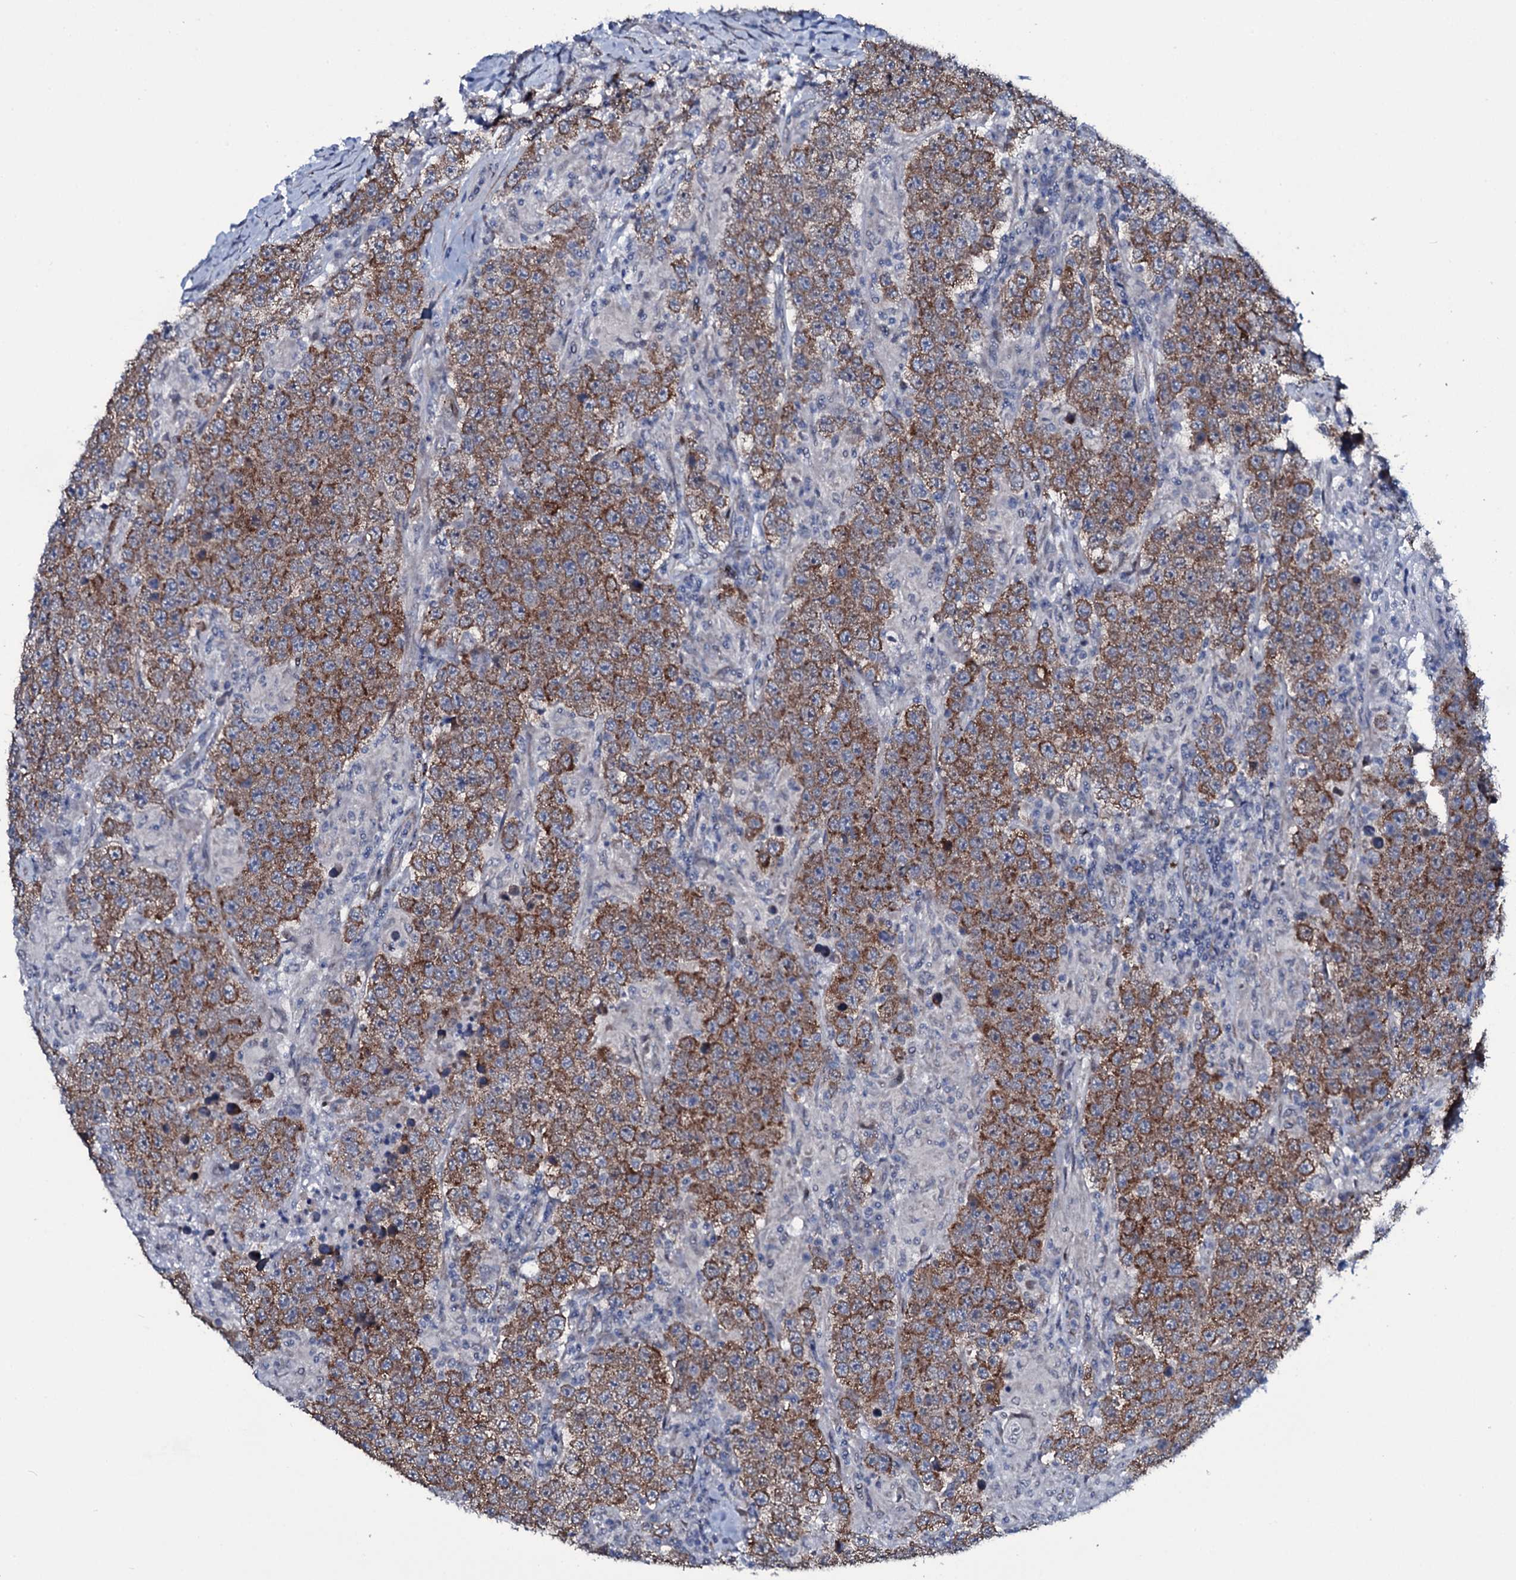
{"staining": {"intensity": "moderate", "quantity": ">75%", "location": "cytoplasmic/membranous"}, "tissue": "testis cancer", "cell_type": "Tumor cells", "image_type": "cancer", "snomed": [{"axis": "morphology", "description": "Normal tissue, NOS"}, {"axis": "morphology", "description": "Urothelial carcinoma, High grade"}, {"axis": "morphology", "description": "Seminoma, NOS"}, {"axis": "morphology", "description": "Carcinoma, Embryonal, NOS"}, {"axis": "topography", "description": "Urinary bladder"}, {"axis": "topography", "description": "Testis"}], "caption": "Immunohistochemistry of testis cancer demonstrates medium levels of moderate cytoplasmic/membranous expression in approximately >75% of tumor cells. Immunohistochemistry stains the protein of interest in brown and the nuclei are stained blue.", "gene": "WIPF3", "patient": {"sex": "male", "age": 41}}